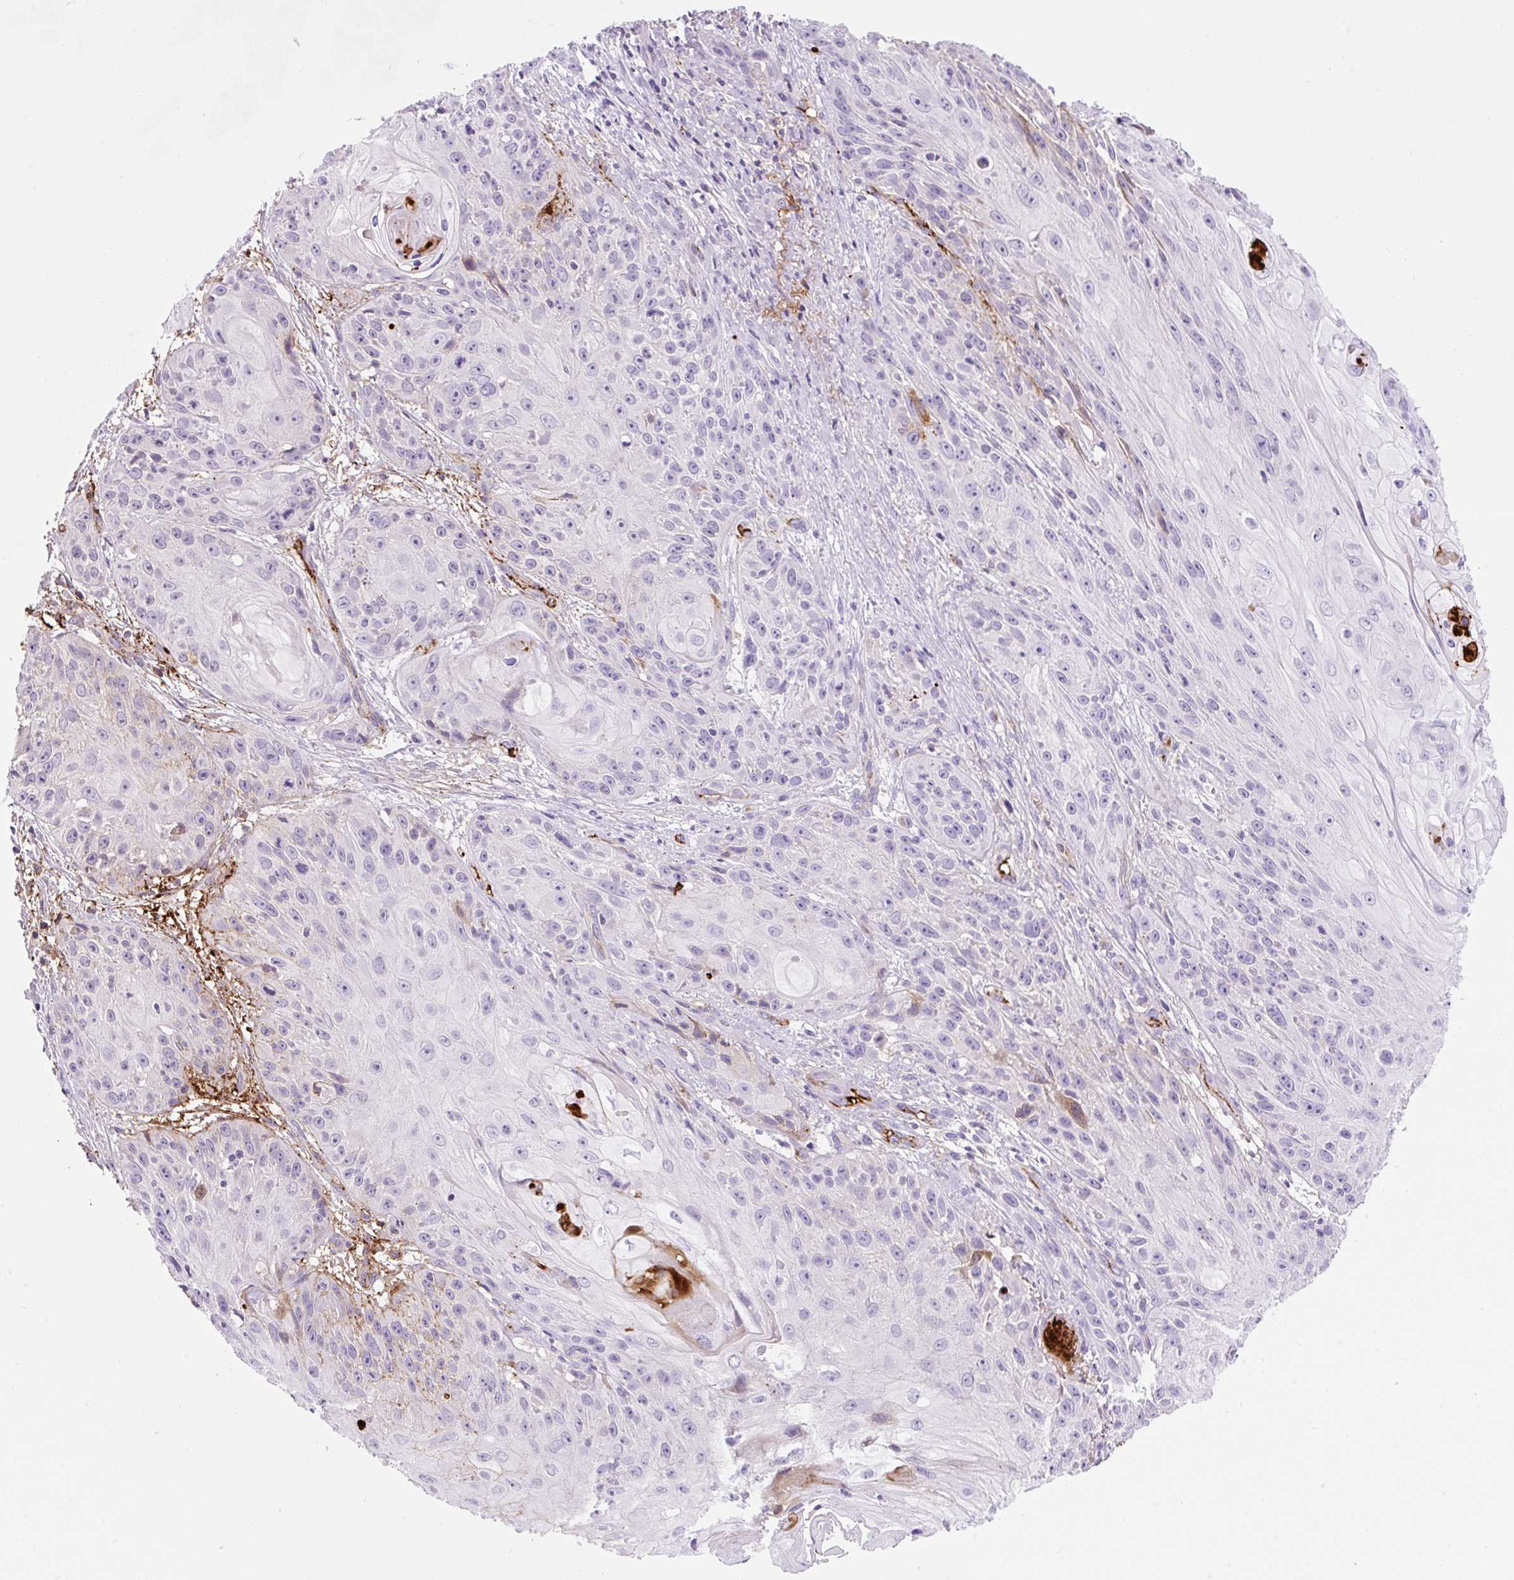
{"staining": {"intensity": "negative", "quantity": "none", "location": "none"}, "tissue": "skin cancer", "cell_type": "Tumor cells", "image_type": "cancer", "snomed": [{"axis": "morphology", "description": "Squamous cell carcinoma, NOS"}, {"axis": "topography", "description": "Skin"}, {"axis": "topography", "description": "Vulva"}], "caption": "Tumor cells are negative for protein expression in human skin cancer.", "gene": "APOC4-APOC2", "patient": {"sex": "female", "age": 76}}